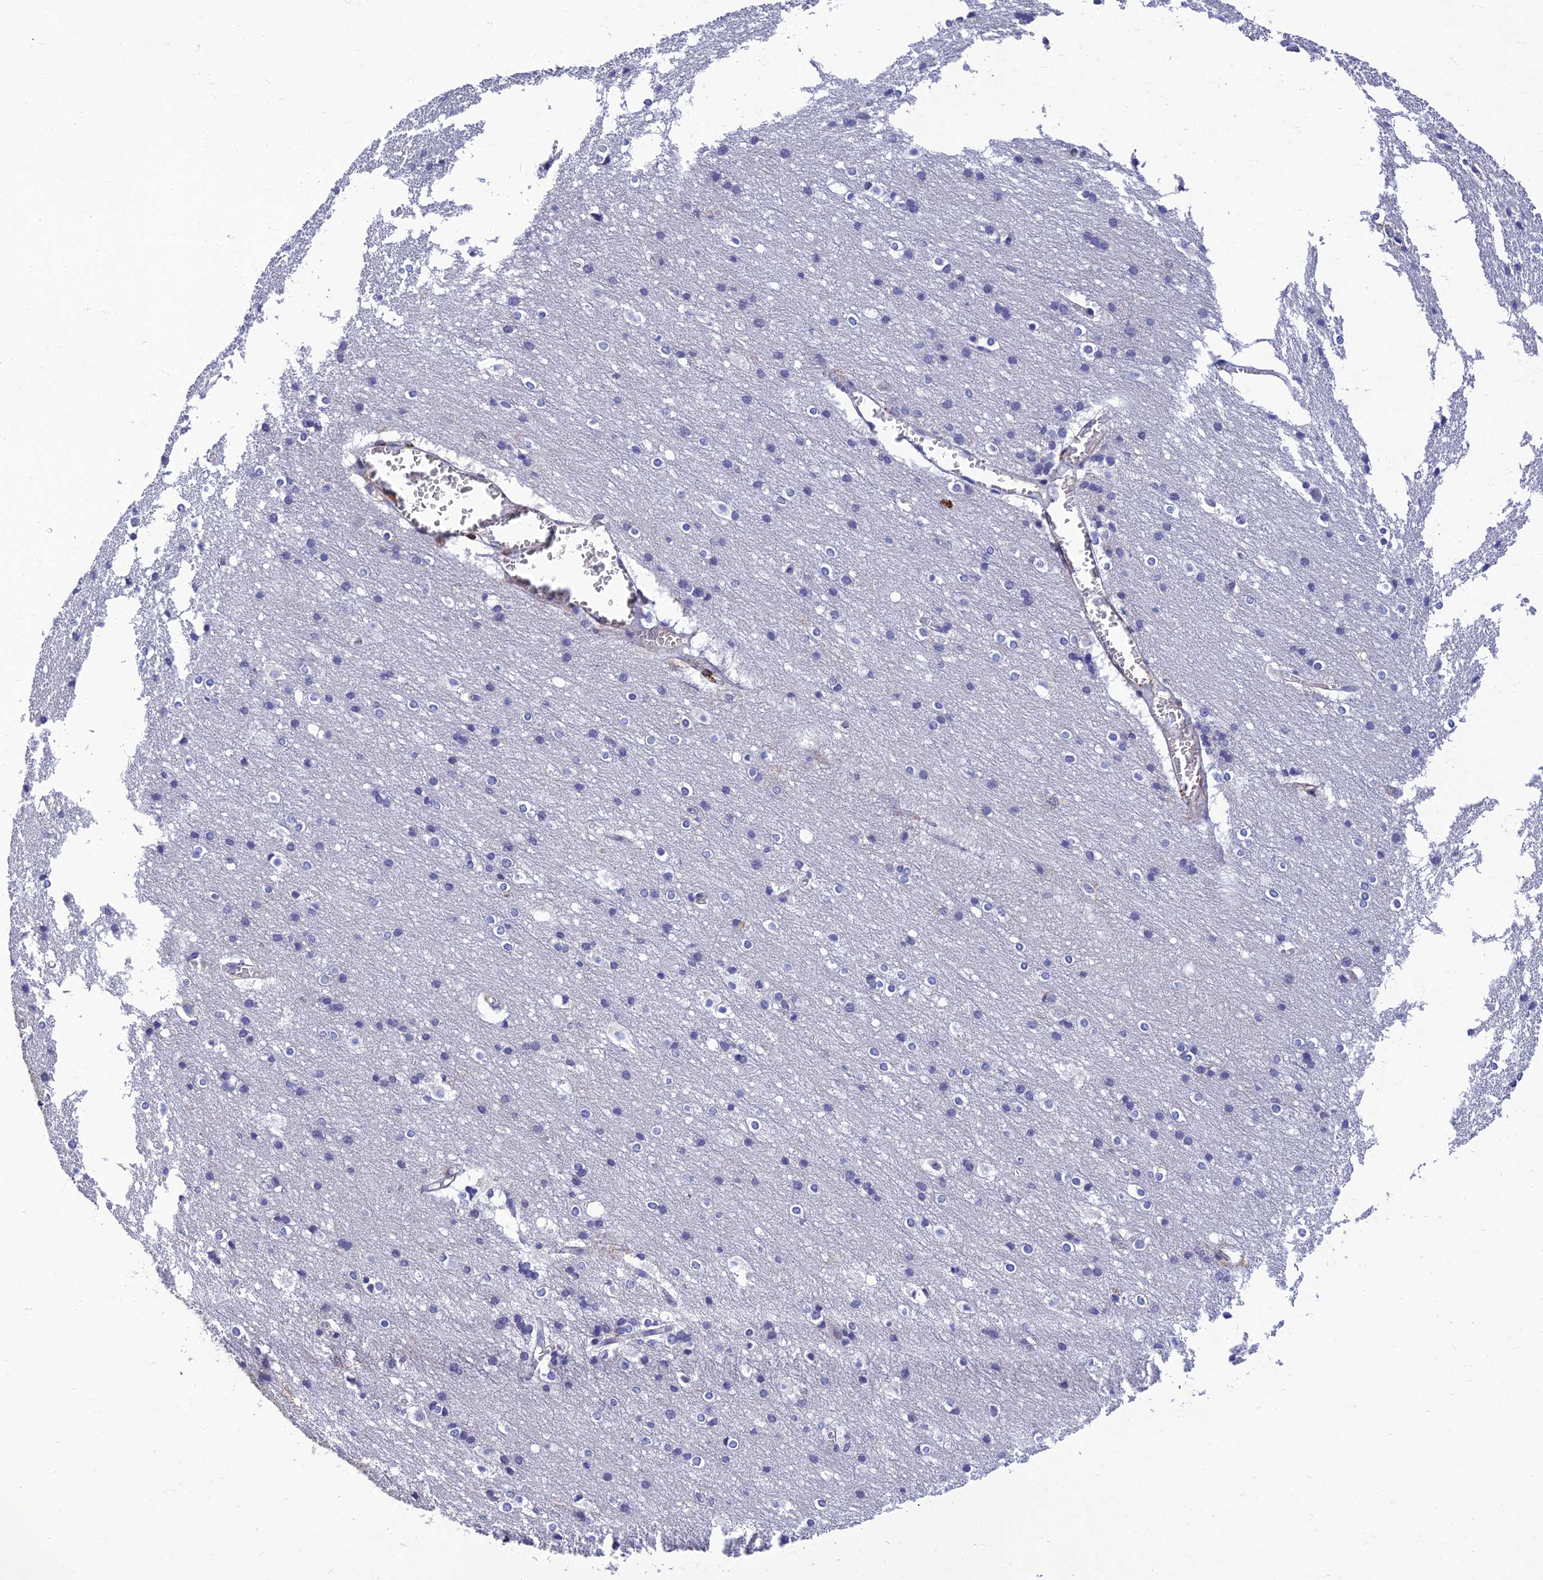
{"staining": {"intensity": "moderate", "quantity": ">75%", "location": "cytoplasmic/membranous"}, "tissue": "cerebral cortex", "cell_type": "Endothelial cells", "image_type": "normal", "snomed": [{"axis": "morphology", "description": "Normal tissue, NOS"}, {"axis": "topography", "description": "Cerebral cortex"}], "caption": "Protein expression analysis of normal human cerebral cortex reveals moderate cytoplasmic/membranous positivity in about >75% of endothelial cells.", "gene": "PPP1R18", "patient": {"sex": "male", "age": 54}}